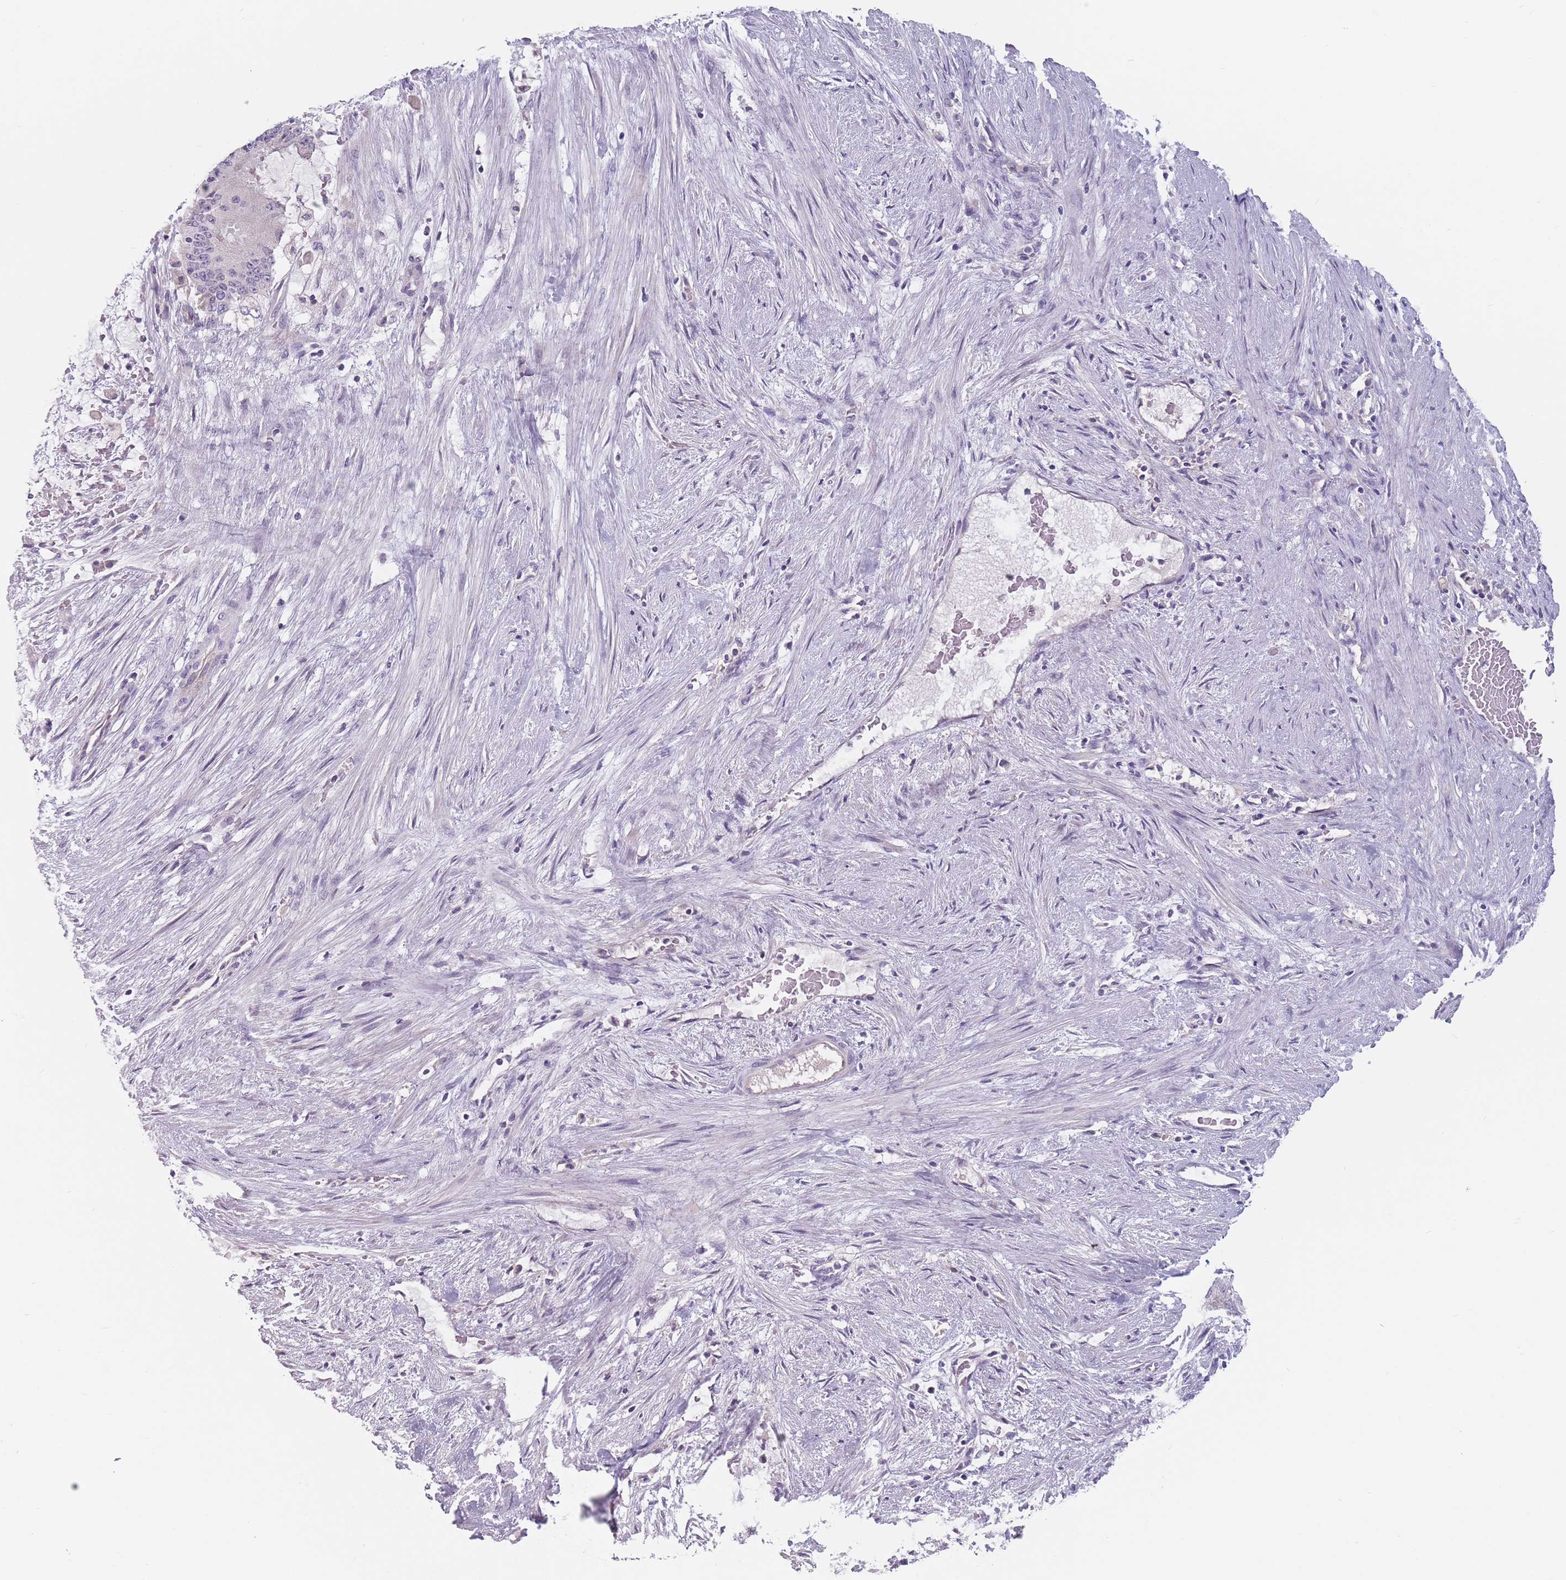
{"staining": {"intensity": "negative", "quantity": "none", "location": "none"}, "tissue": "liver cancer", "cell_type": "Tumor cells", "image_type": "cancer", "snomed": [{"axis": "morphology", "description": "Normal tissue, NOS"}, {"axis": "morphology", "description": "Cholangiocarcinoma"}, {"axis": "topography", "description": "Liver"}, {"axis": "topography", "description": "Peripheral nerve tissue"}], "caption": "Tumor cells are negative for protein expression in human liver cancer.", "gene": "CEP19", "patient": {"sex": "female", "age": 73}}